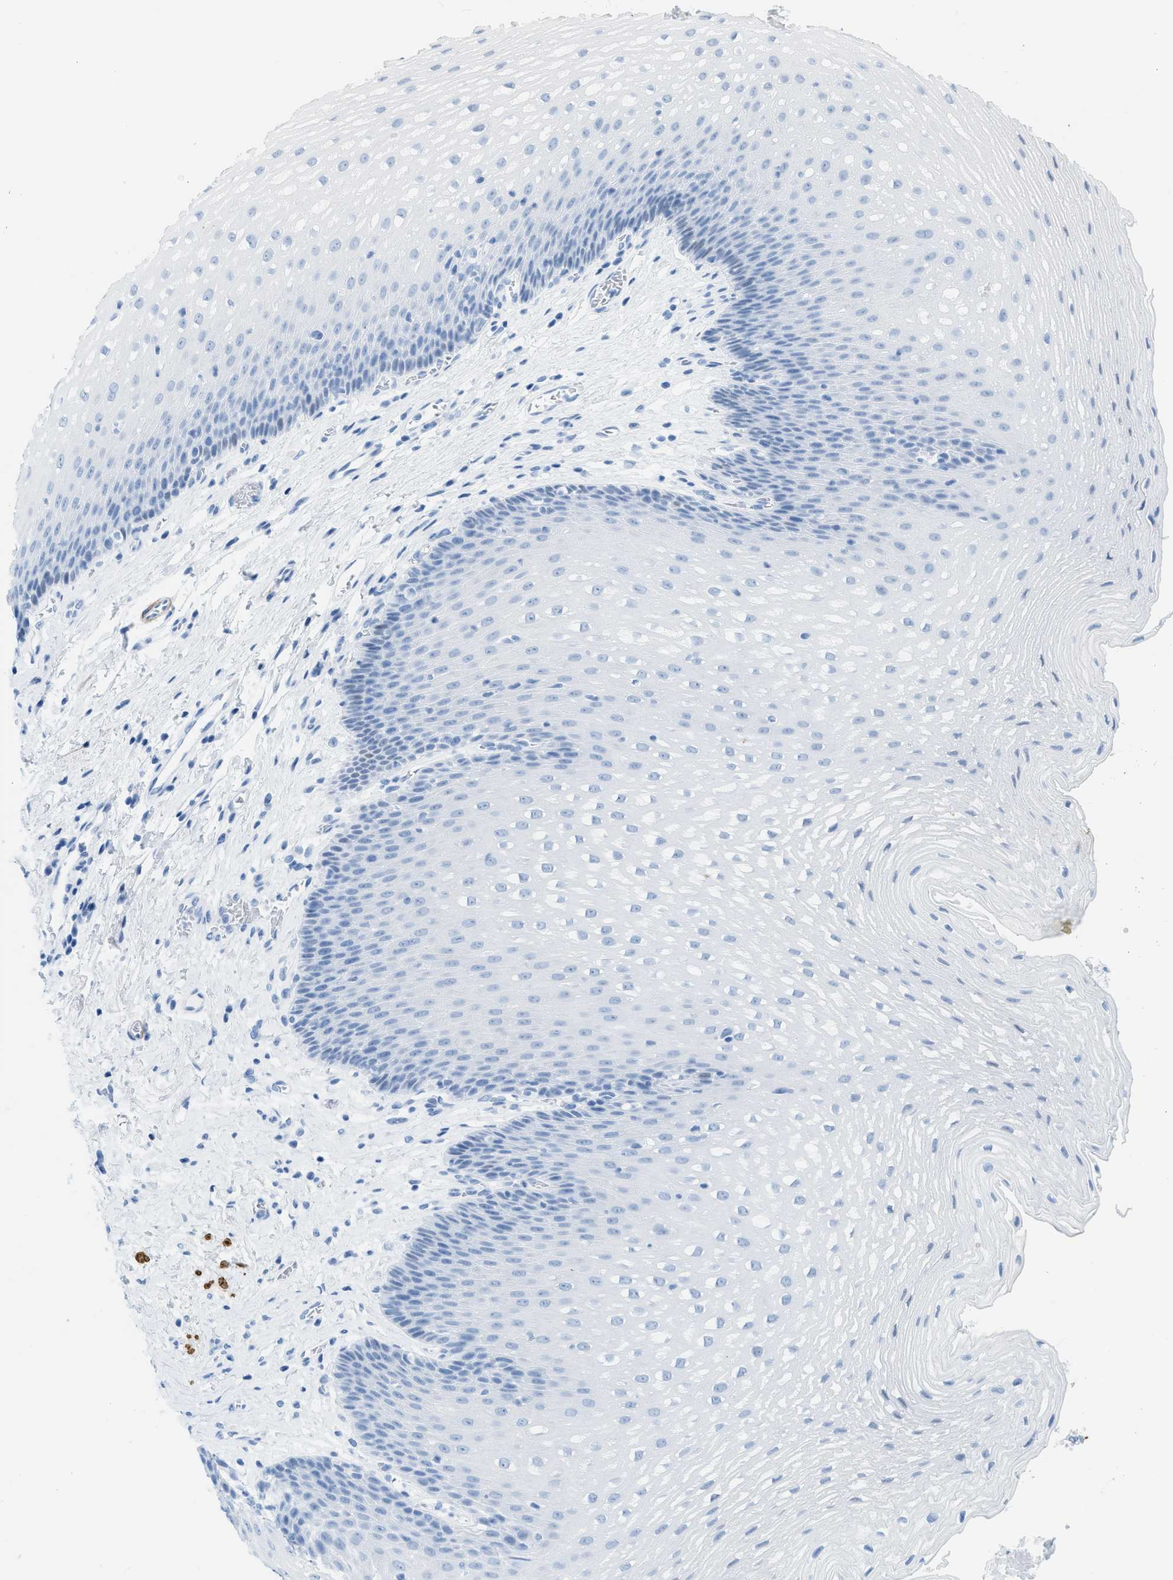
{"staining": {"intensity": "negative", "quantity": "none", "location": "none"}, "tissue": "esophagus", "cell_type": "Squamous epithelial cells", "image_type": "normal", "snomed": [{"axis": "morphology", "description": "Normal tissue, NOS"}, {"axis": "topography", "description": "Esophagus"}], "caption": "An immunohistochemistry image of unremarkable esophagus is shown. There is no staining in squamous epithelial cells of esophagus.", "gene": "DES", "patient": {"sex": "male", "age": 48}}